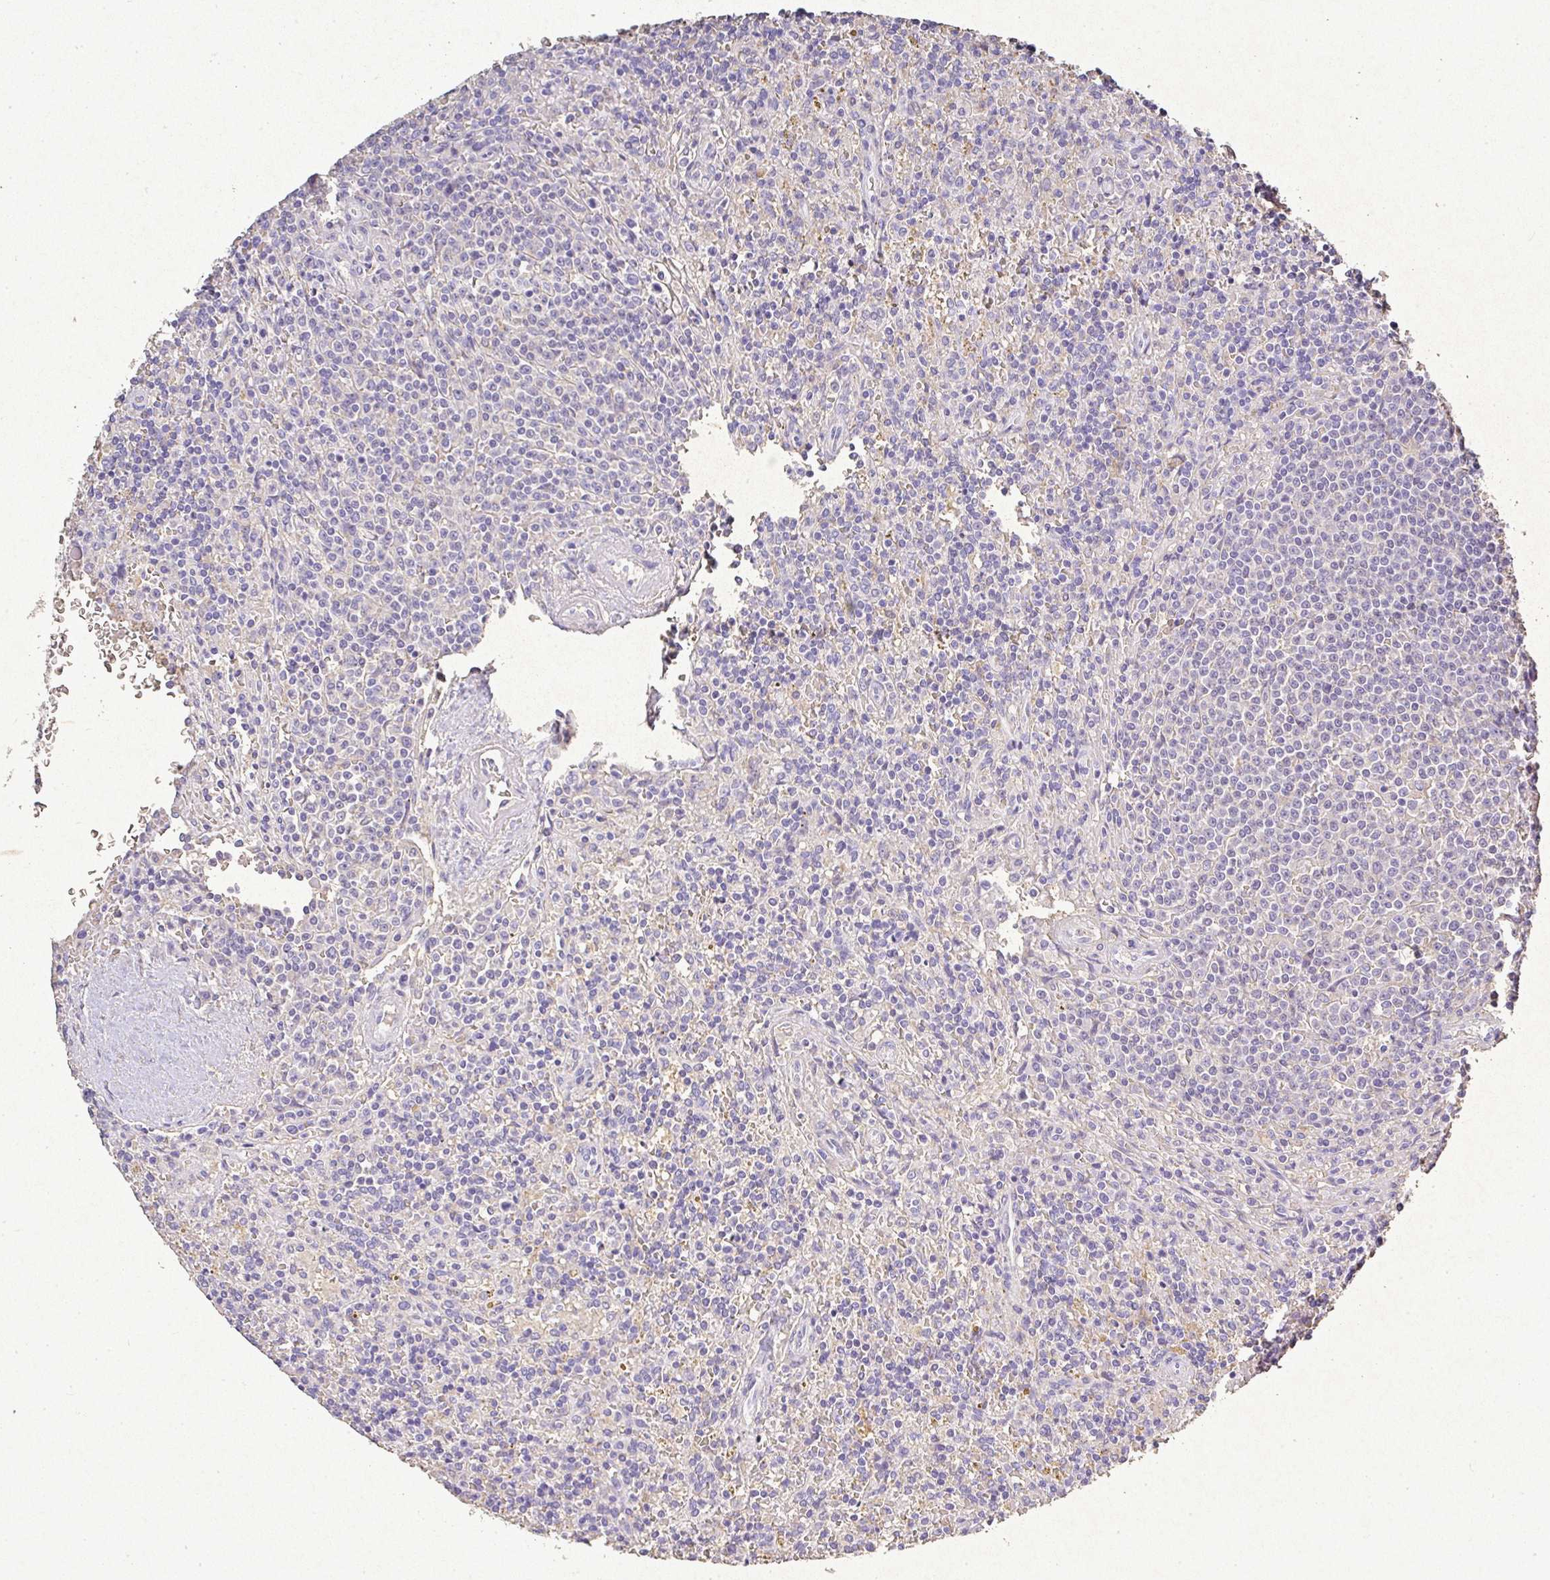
{"staining": {"intensity": "negative", "quantity": "none", "location": "none"}, "tissue": "lymphoma", "cell_type": "Tumor cells", "image_type": "cancer", "snomed": [{"axis": "morphology", "description": "Malignant lymphoma, non-Hodgkin's type, Low grade"}, {"axis": "topography", "description": "Spleen"}], "caption": "Low-grade malignant lymphoma, non-Hodgkin's type stained for a protein using IHC shows no staining tumor cells.", "gene": "RPS2", "patient": {"sex": "male", "age": 67}}